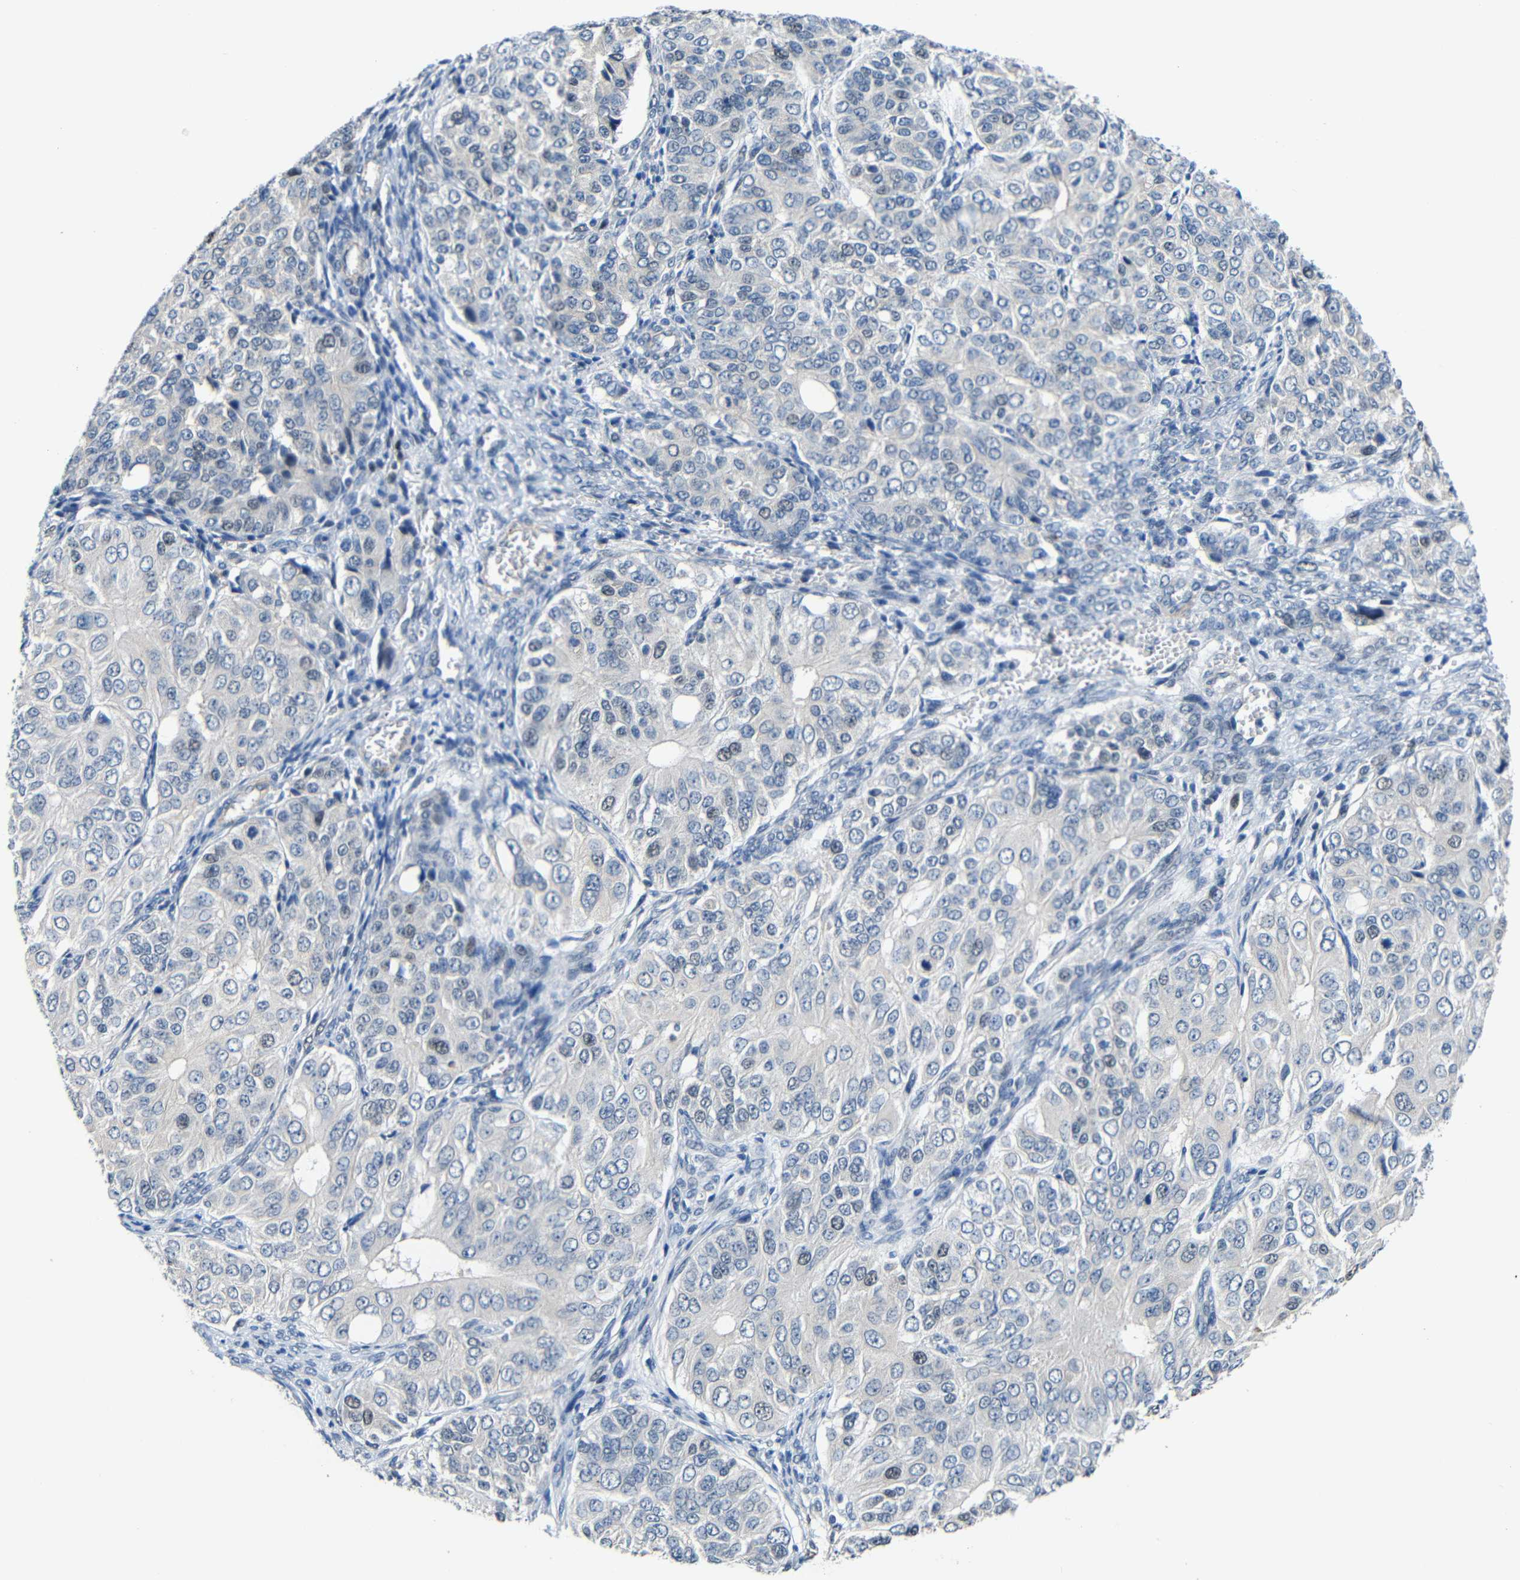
{"staining": {"intensity": "negative", "quantity": "none", "location": "none"}, "tissue": "ovarian cancer", "cell_type": "Tumor cells", "image_type": "cancer", "snomed": [{"axis": "morphology", "description": "Carcinoma, endometroid"}, {"axis": "topography", "description": "Ovary"}], "caption": "High power microscopy image of an immunohistochemistry (IHC) photomicrograph of ovarian endometroid carcinoma, revealing no significant staining in tumor cells. (DAB immunohistochemistry (IHC) visualized using brightfield microscopy, high magnification).", "gene": "STBD1", "patient": {"sex": "female", "age": 51}}